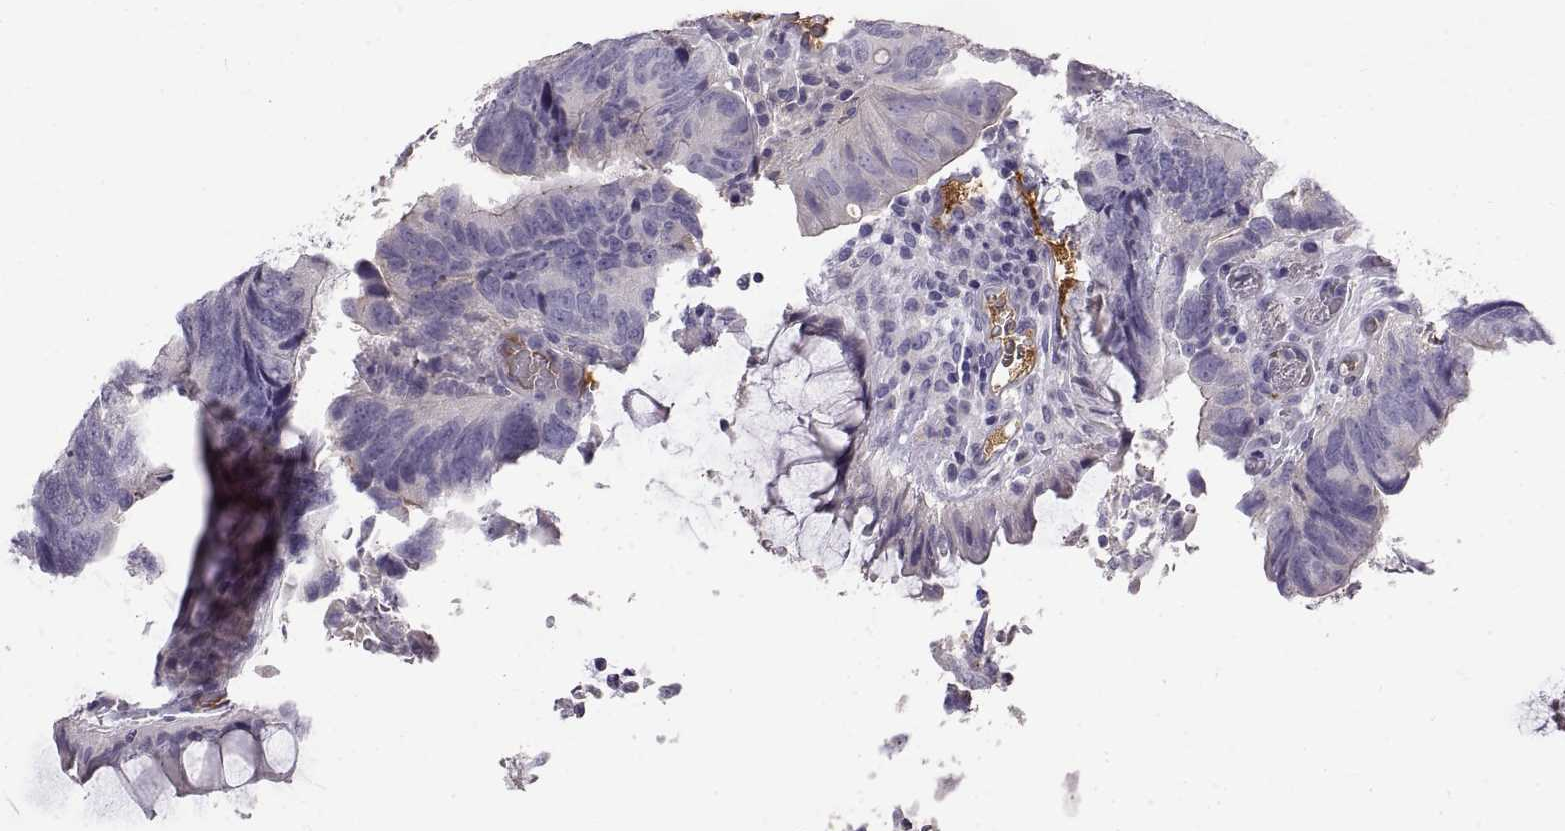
{"staining": {"intensity": "negative", "quantity": "none", "location": "none"}, "tissue": "colorectal cancer", "cell_type": "Tumor cells", "image_type": "cancer", "snomed": [{"axis": "morphology", "description": "Adenocarcinoma, NOS"}, {"axis": "topography", "description": "Colon"}], "caption": "Immunohistochemical staining of colorectal adenocarcinoma displays no significant positivity in tumor cells.", "gene": "ADAM32", "patient": {"sex": "female", "age": 67}}